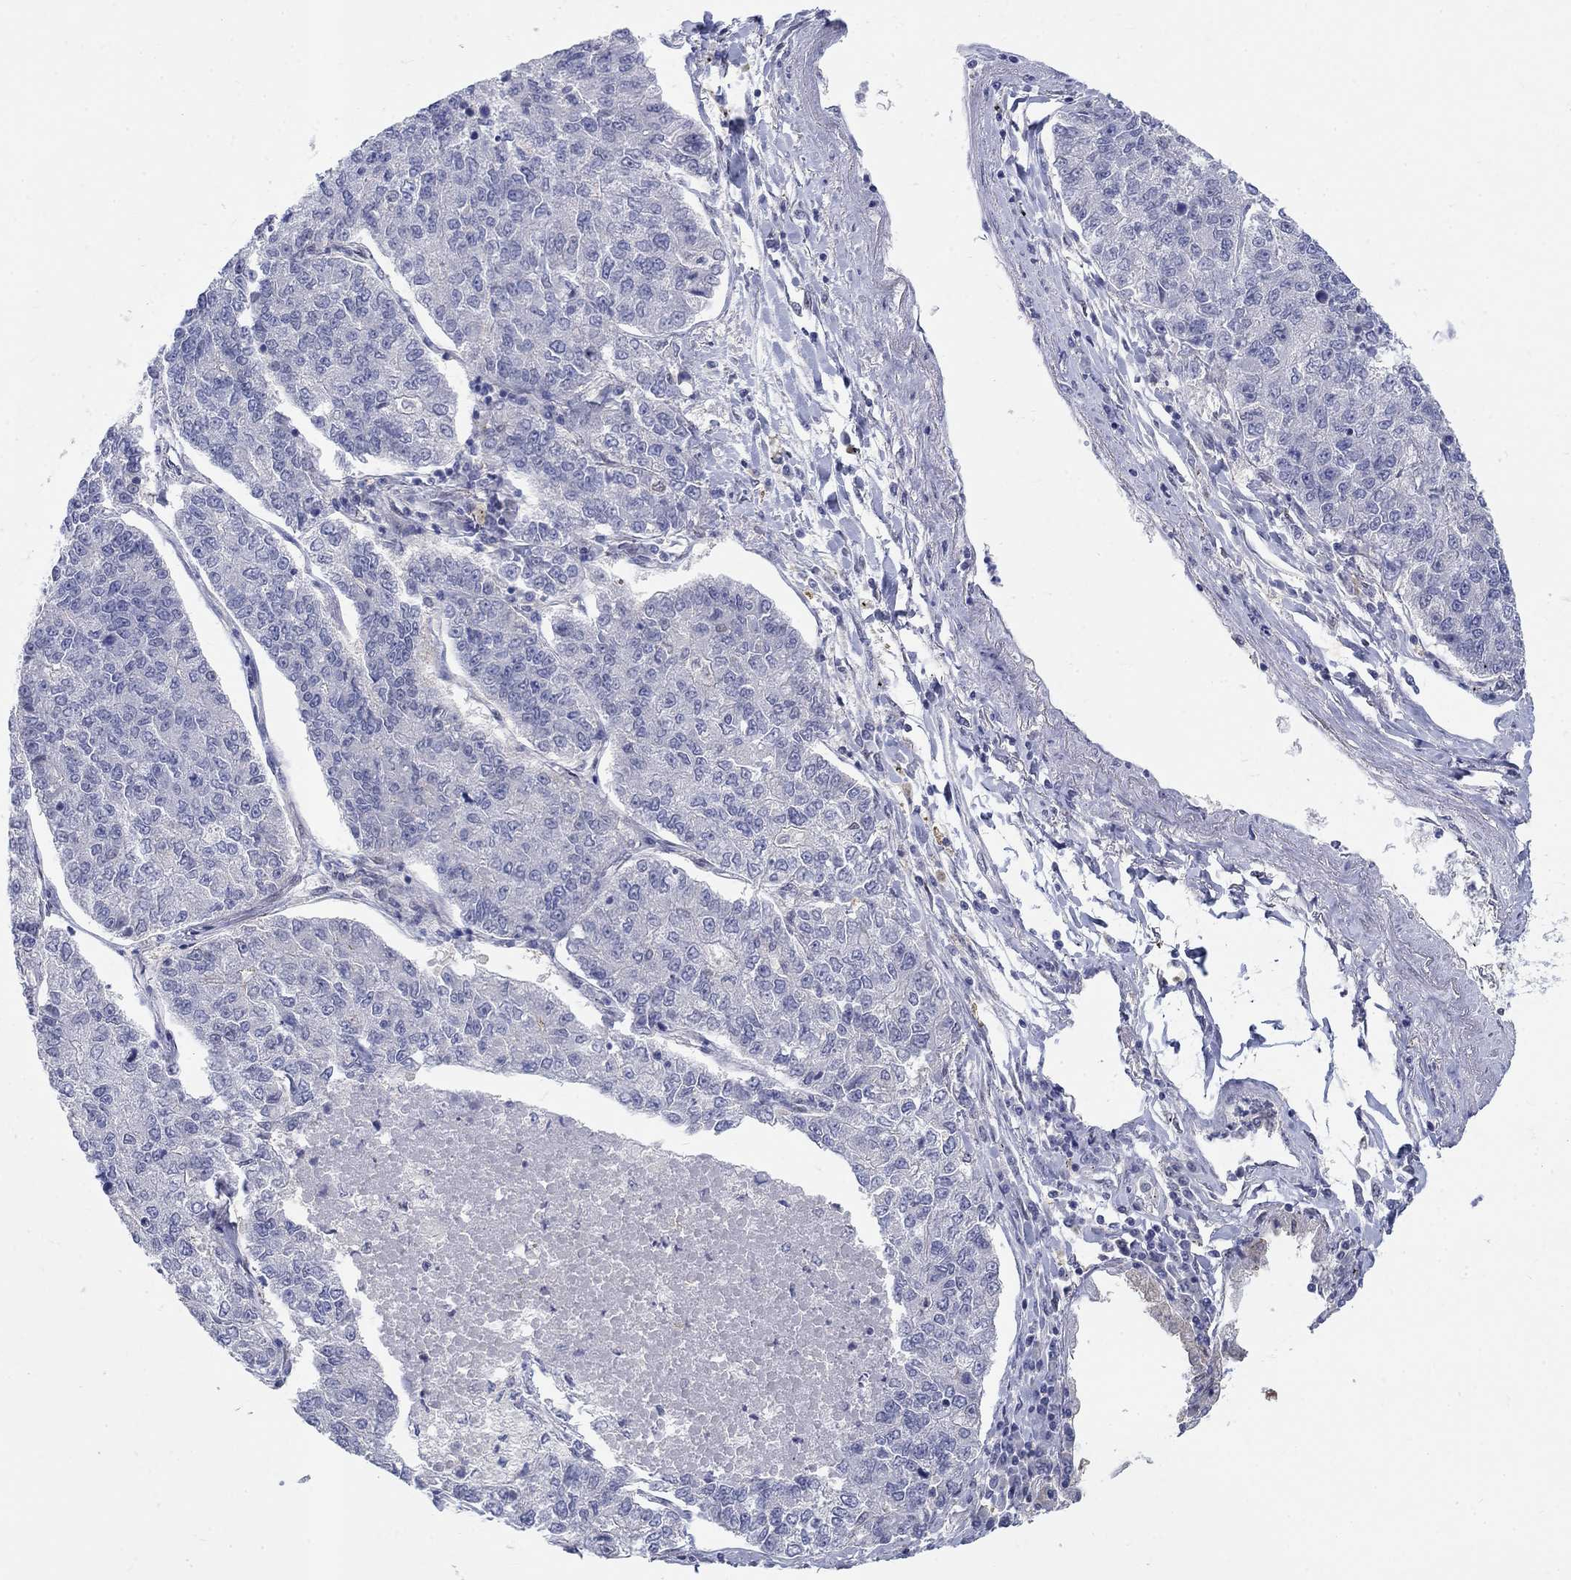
{"staining": {"intensity": "moderate", "quantity": "<25%", "location": "cytoplasmic/membranous"}, "tissue": "lung cancer", "cell_type": "Tumor cells", "image_type": "cancer", "snomed": [{"axis": "morphology", "description": "Adenocarcinoma, NOS"}, {"axis": "topography", "description": "Lung"}], "caption": "A low amount of moderate cytoplasmic/membranous positivity is present in about <25% of tumor cells in lung cancer (adenocarcinoma) tissue. (IHC, brightfield microscopy, high magnification).", "gene": "EGFLAM", "patient": {"sex": "male", "age": 49}}